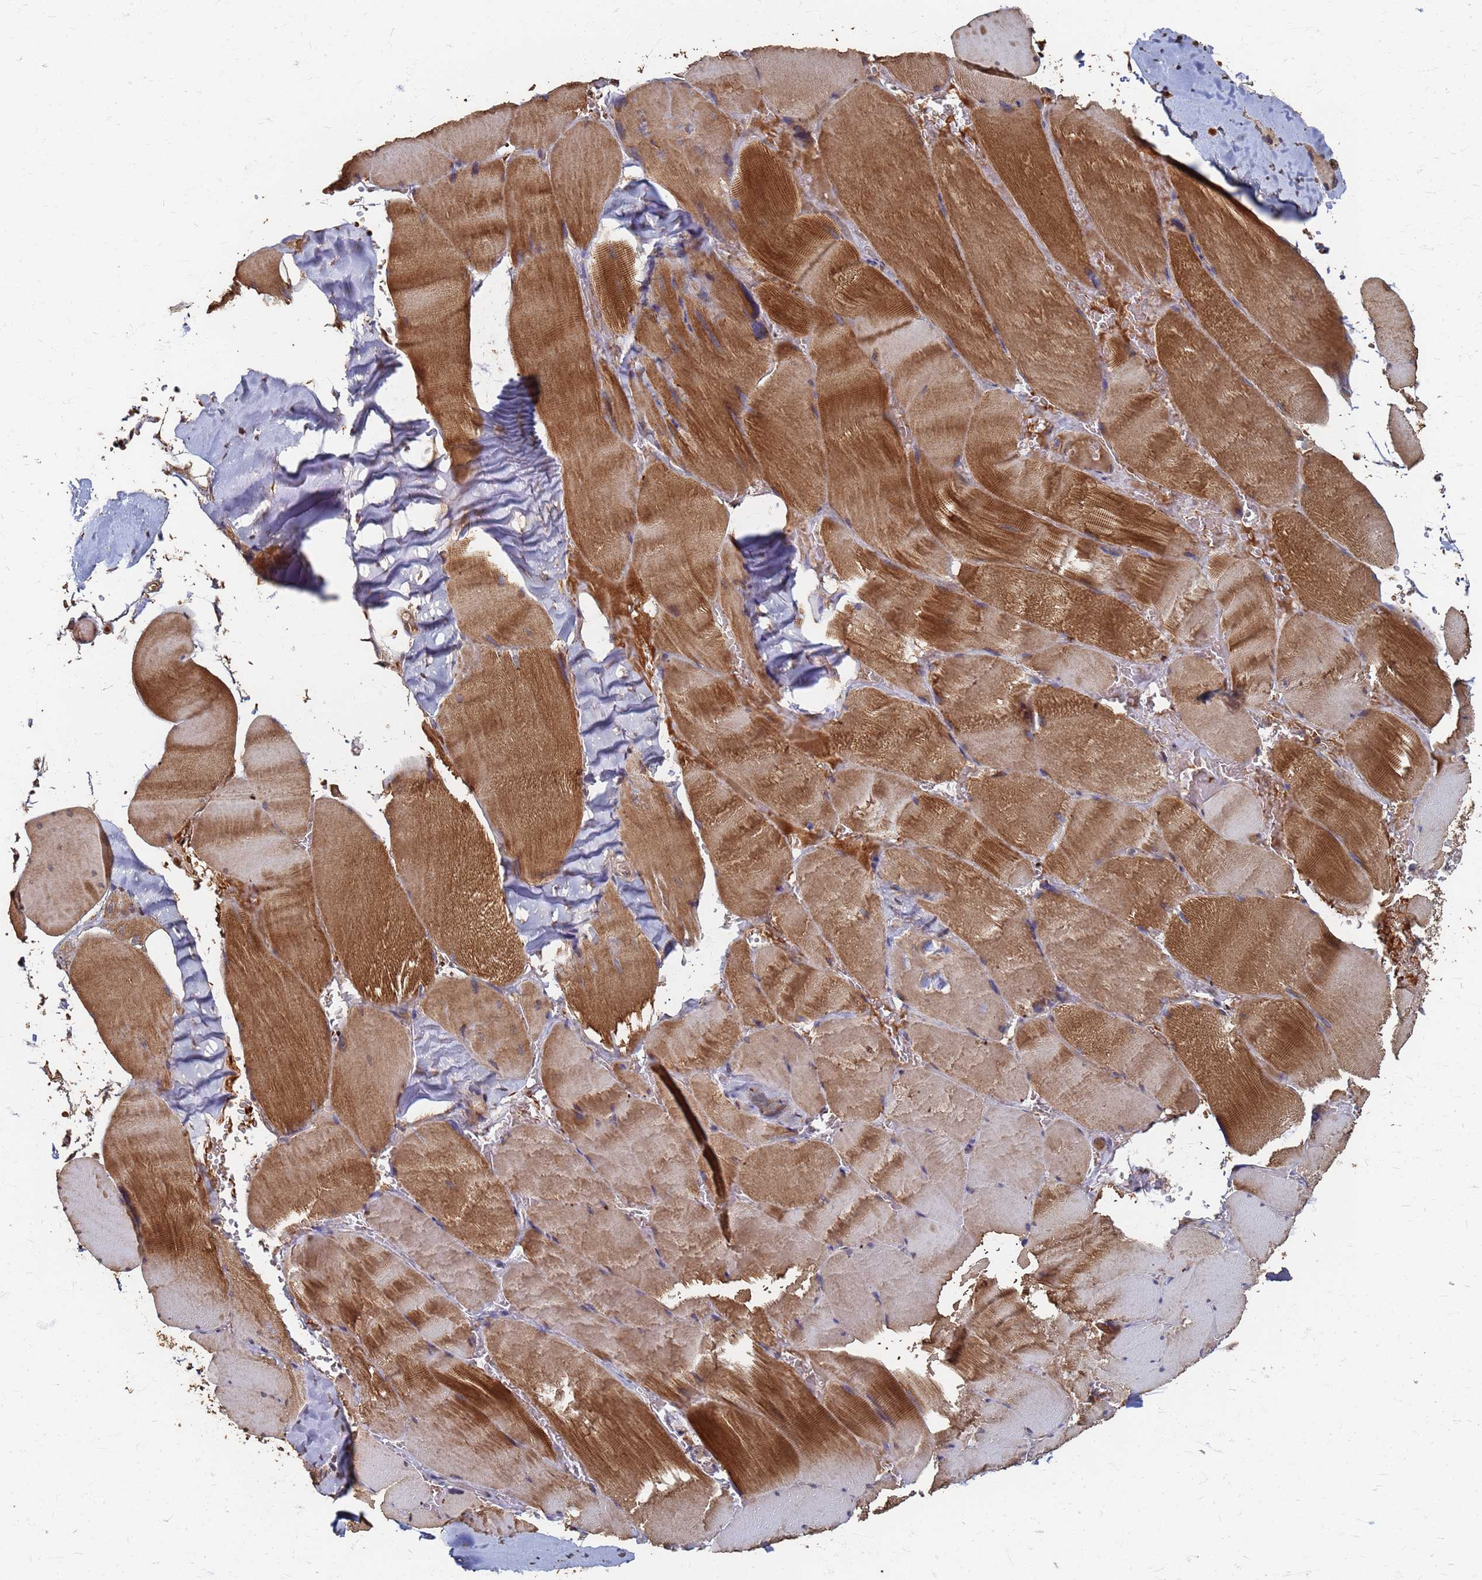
{"staining": {"intensity": "moderate", "quantity": ">75%", "location": "cytoplasmic/membranous"}, "tissue": "skeletal muscle", "cell_type": "Myocytes", "image_type": "normal", "snomed": [{"axis": "morphology", "description": "Normal tissue, NOS"}, {"axis": "topography", "description": "Skeletal muscle"}, {"axis": "topography", "description": "Head-Neck"}], "caption": "Human skeletal muscle stained with a brown dye demonstrates moderate cytoplasmic/membranous positive staining in about >75% of myocytes.", "gene": "DPH5", "patient": {"sex": "male", "age": 66}}